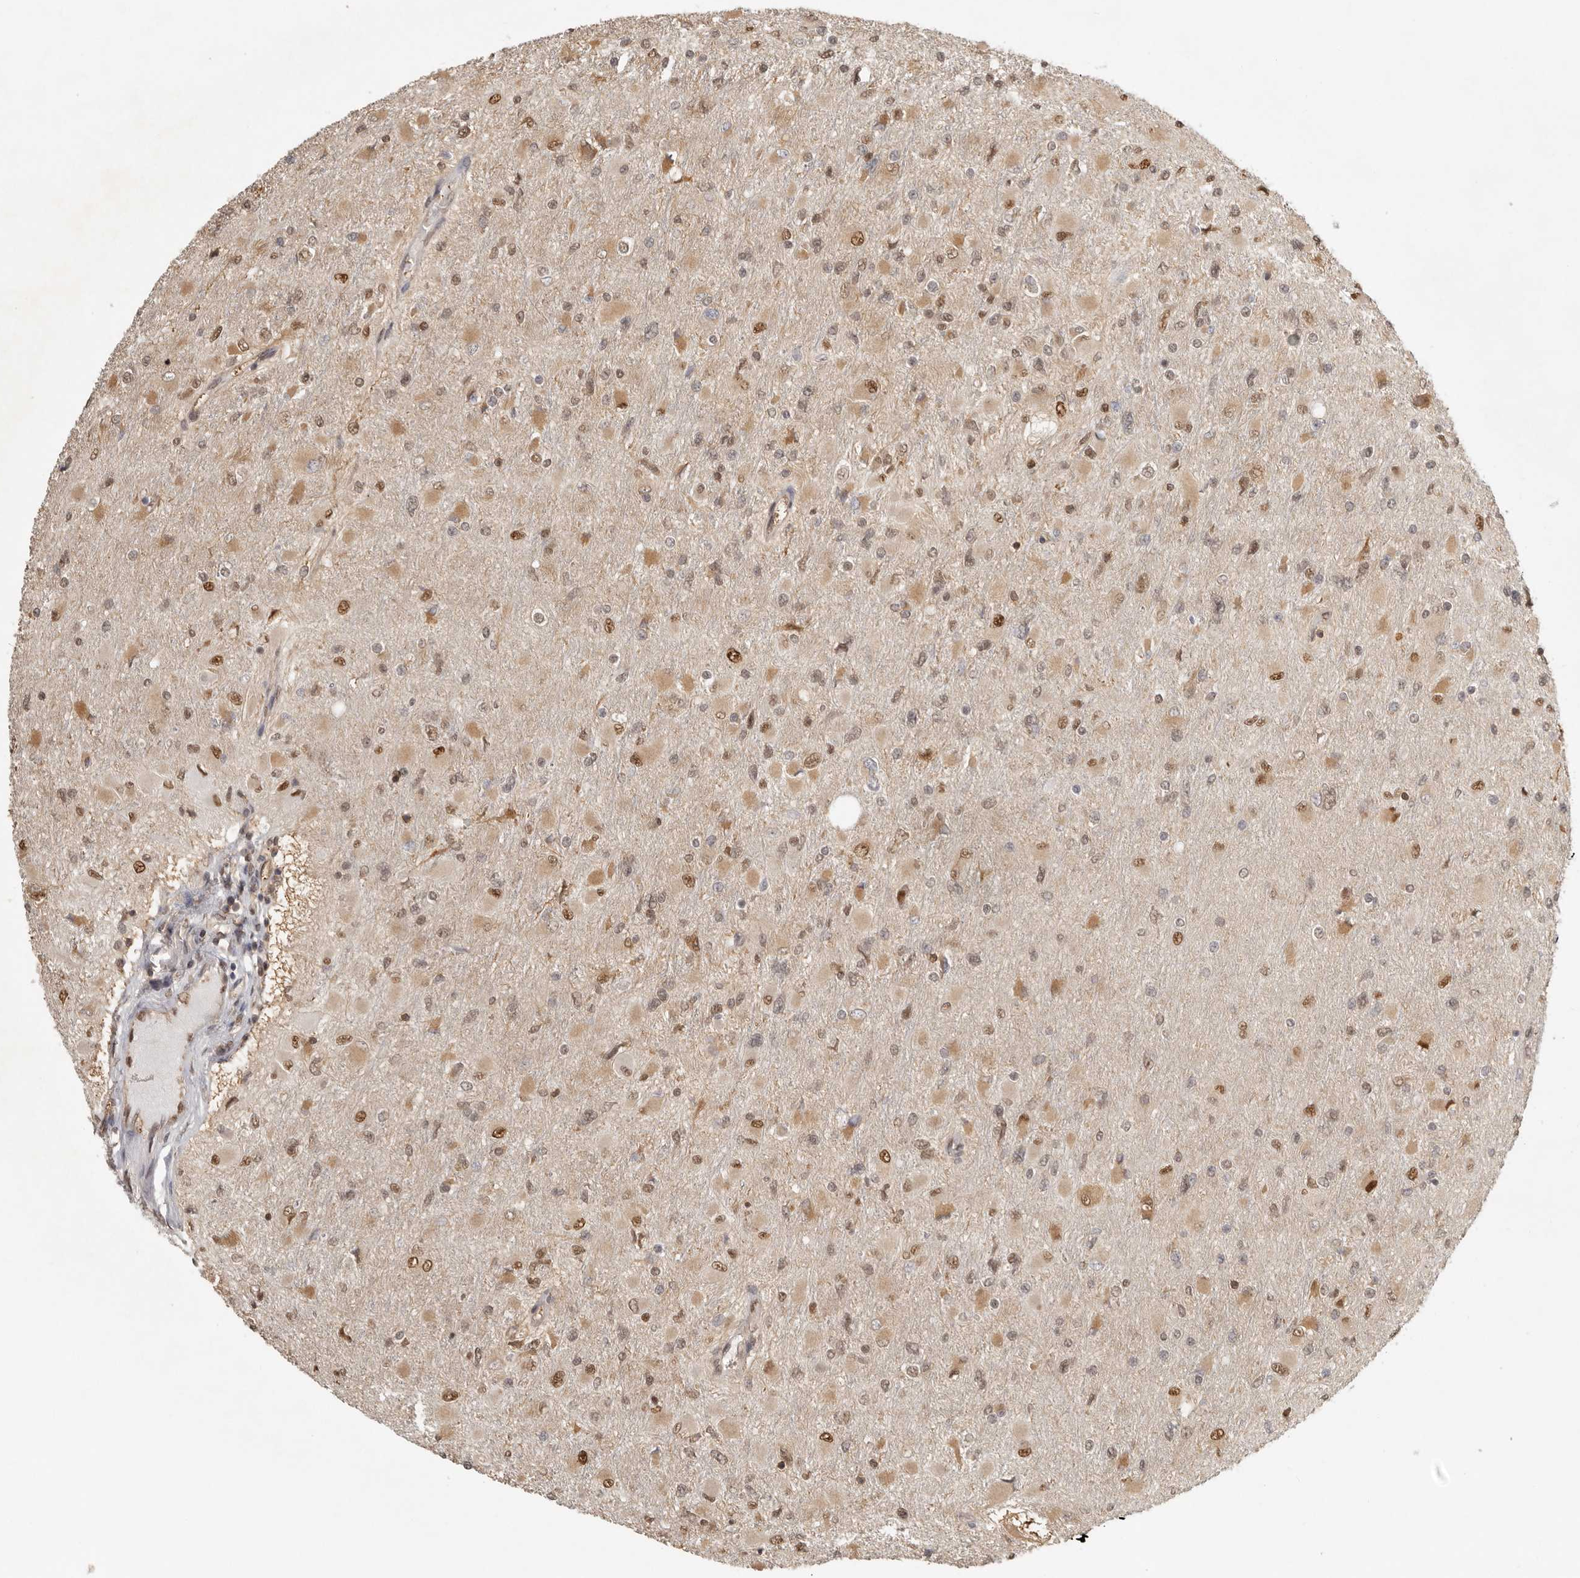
{"staining": {"intensity": "moderate", "quantity": ">75%", "location": "cytoplasmic/membranous,nuclear"}, "tissue": "glioma", "cell_type": "Tumor cells", "image_type": "cancer", "snomed": [{"axis": "morphology", "description": "Glioma, malignant, High grade"}, {"axis": "topography", "description": "Cerebral cortex"}], "caption": "High-magnification brightfield microscopy of malignant glioma (high-grade) stained with DAB (brown) and counterstained with hematoxylin (blue). tumor cells exhibit moderate cytoplasmic/membranous and nuclear positivity is present in approximately>75% of cells.", "gene": "PSMA5", "patient": {"sex": "female", "age": 36}}